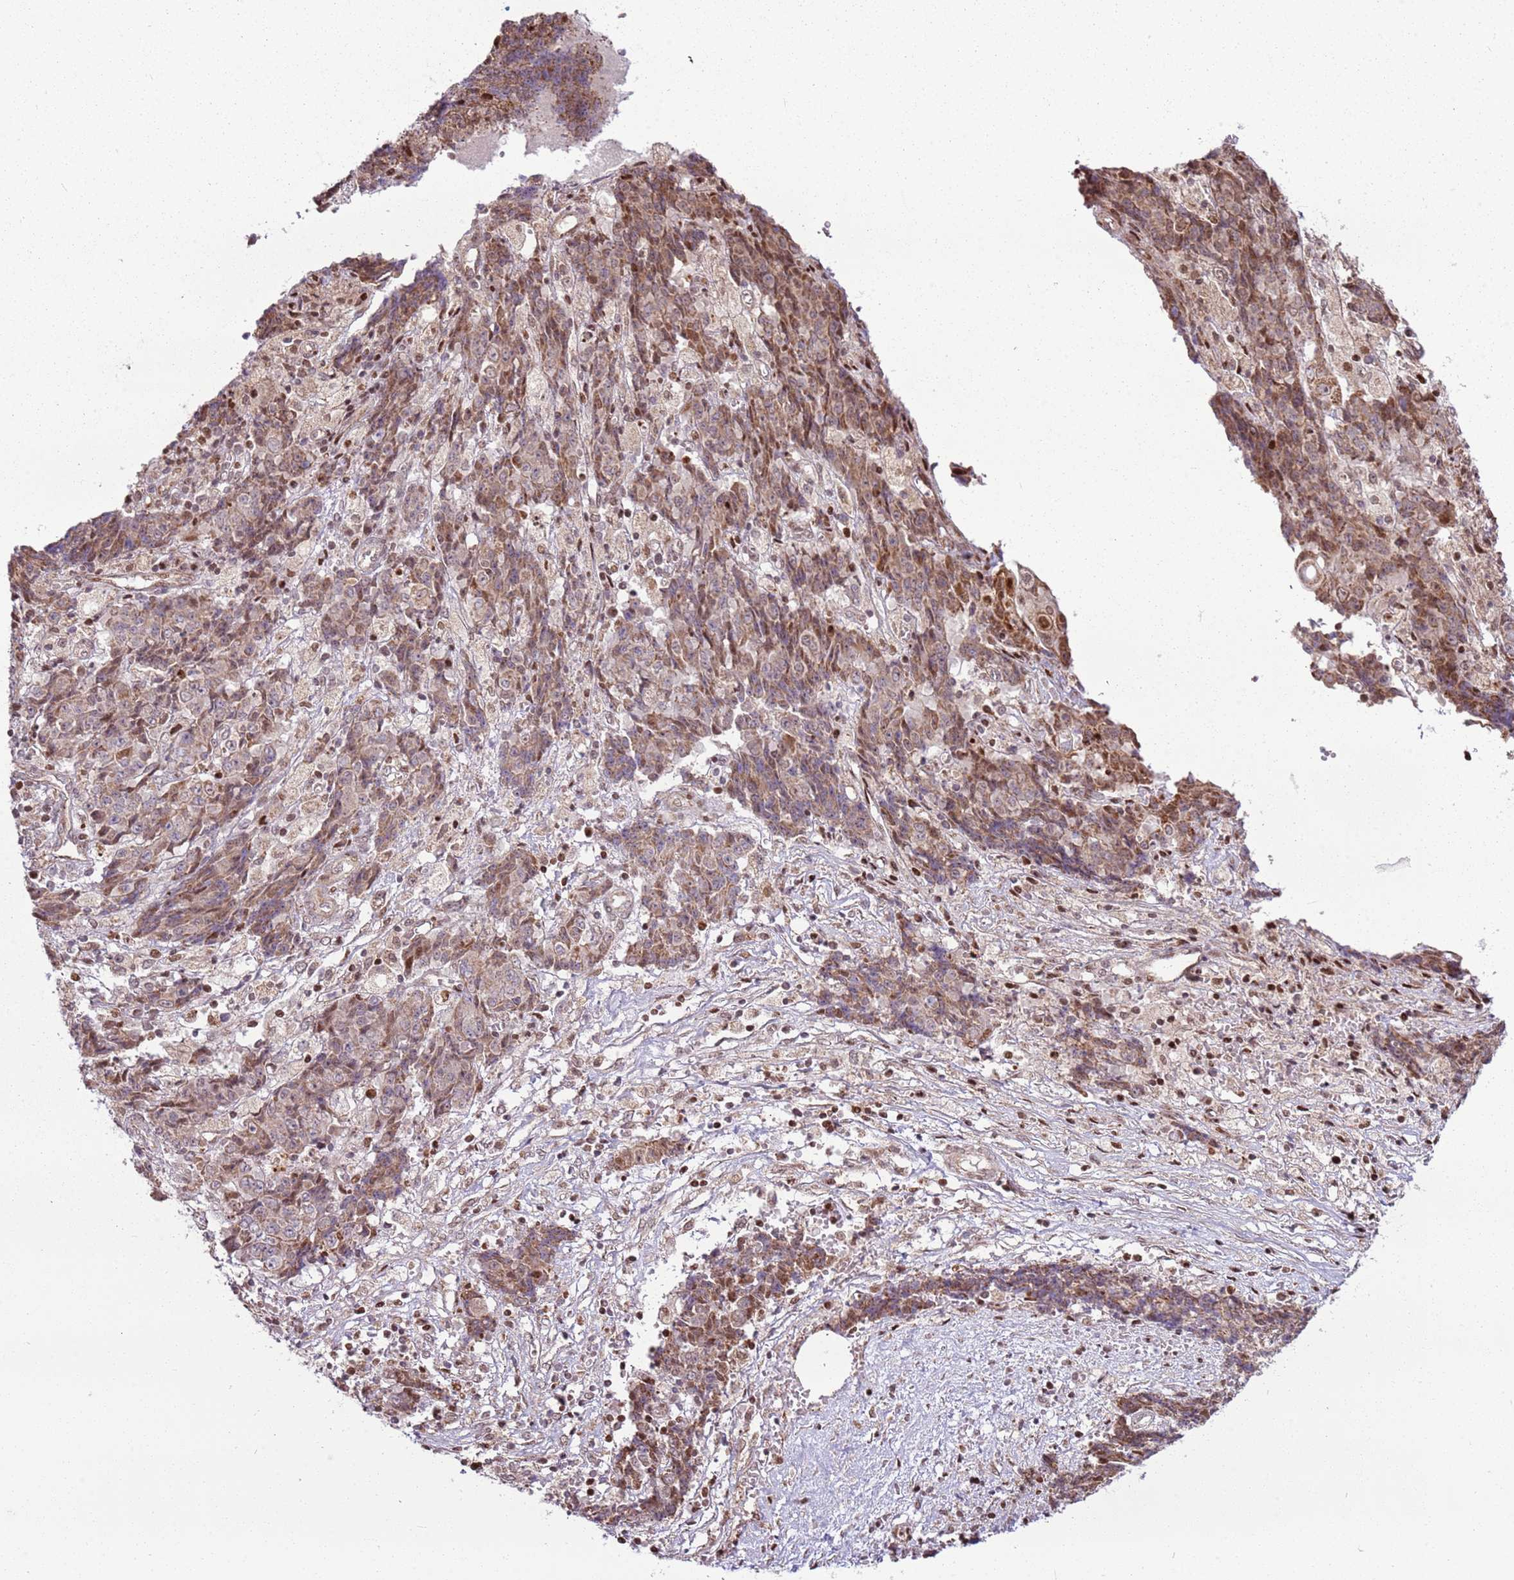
{"staining": {"intensity": "moderate", "quantity": ">75%", "location": "cytoplasmic/membranous,nuclear"}, "tissue": "ovarian cancer", "cell_type": "Tumor cells", "image_type": "cancer", "snomed": [{"axis": "morphology", "description": "Carcinoma, endometroid"}, {"axis": "topography", "description": "Ovary"}], "caption": "Protein analysis of ovarian cancer (endometroid carcinoma) tissue exhibits moderate cytoplasmic/membranous and nuclear positivity in approximately >75% of tumor cells.", "gene": "PCTP", "patient": {"sex": "female", "age": 42}}